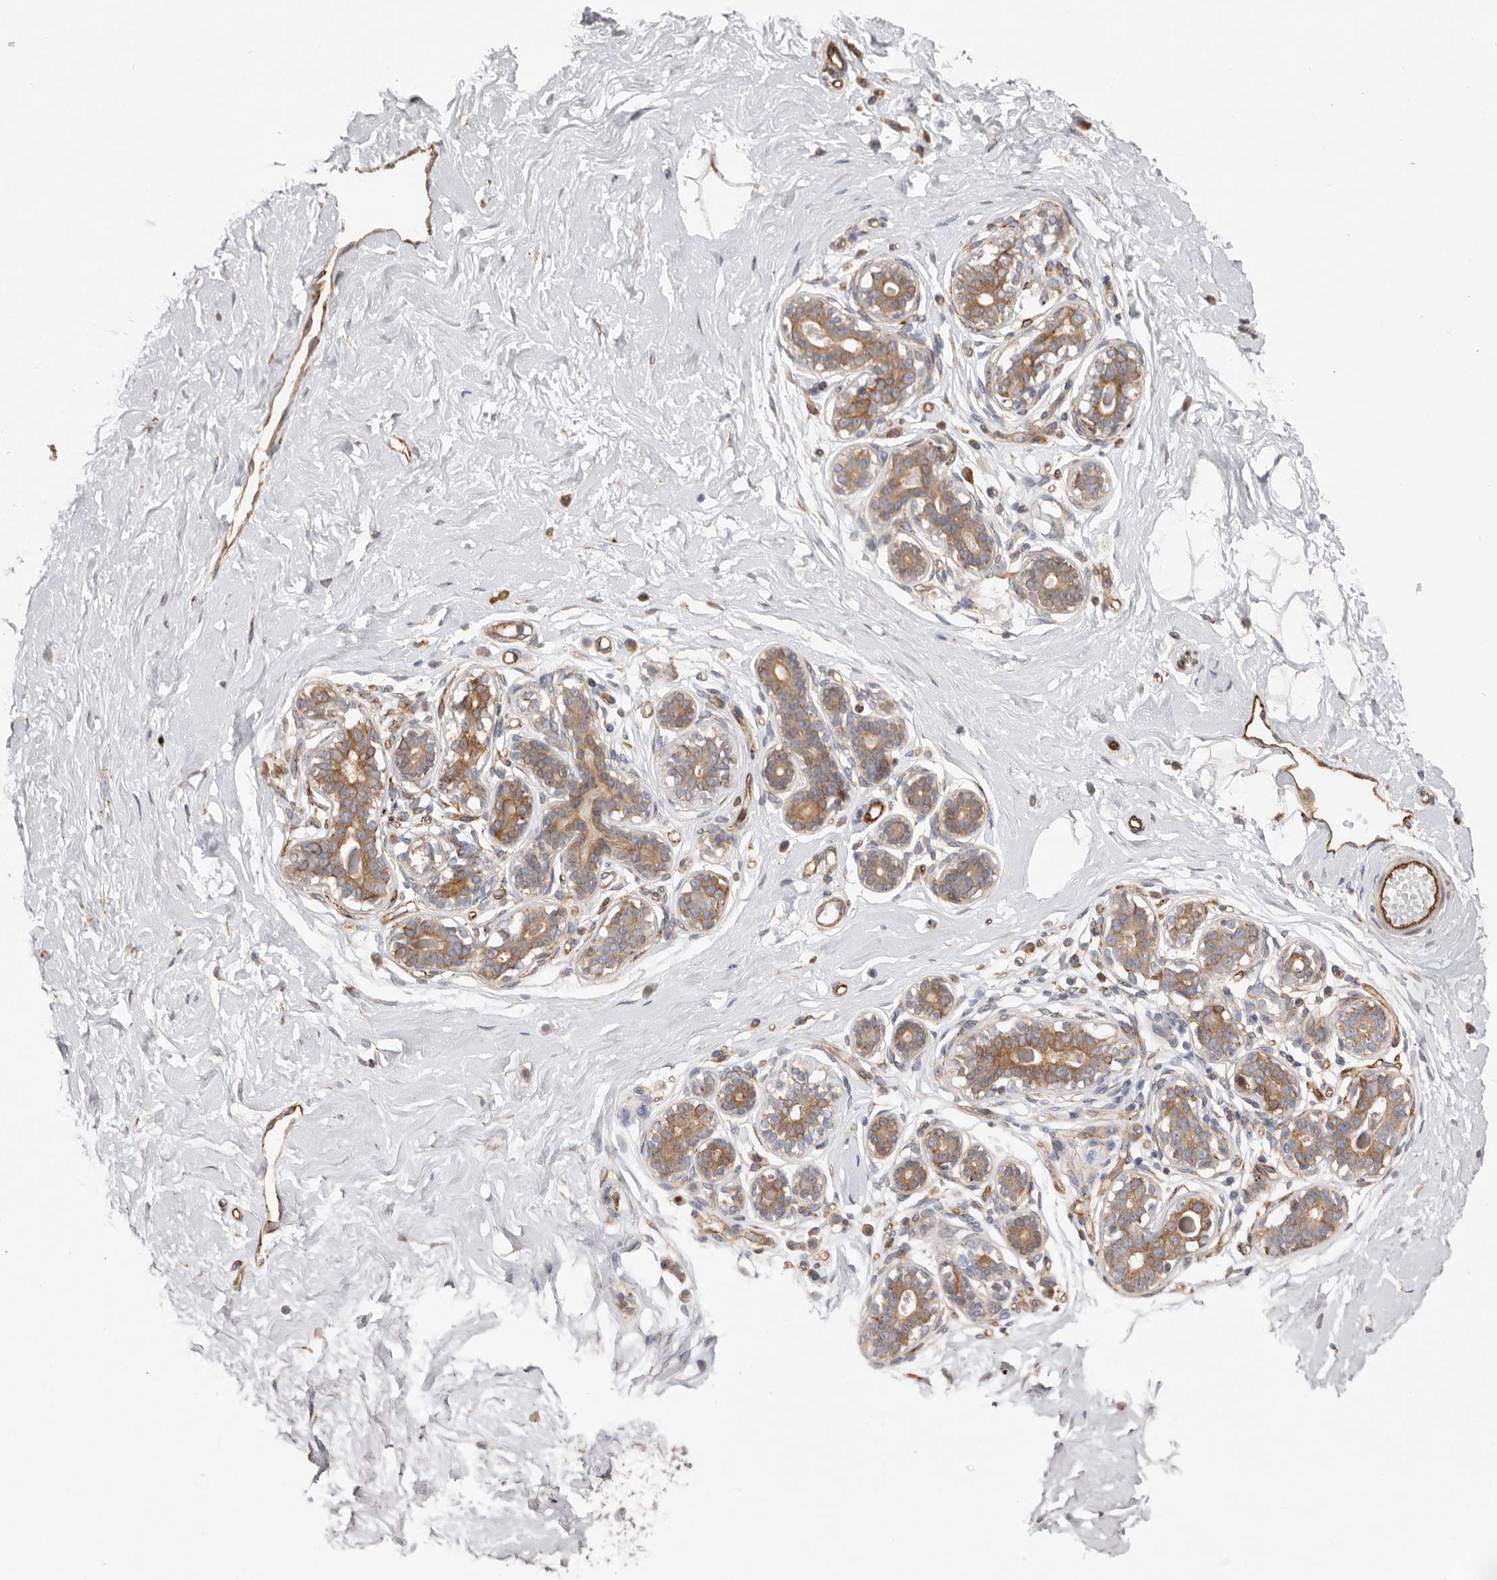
{"staining": {"intensity": "negative", "quantity": "none", "location": "none"}, "tissue": "breast", "cell_type": "Adipocytes", "image_type": "normal", "snomed": [{"axis": "morphology", "description": "Normal tissue, NOS"}, {"axis": "morphology", "description": "Adenoma, NOS"}, {"axis": "topography", "description": "Breast"}], "caption": "The immunohistochemistry histopathology image has no significant expression in adipocytes of breast.", "gene": "WDTC1", "patient": {"sex": "female", "age": 23}}